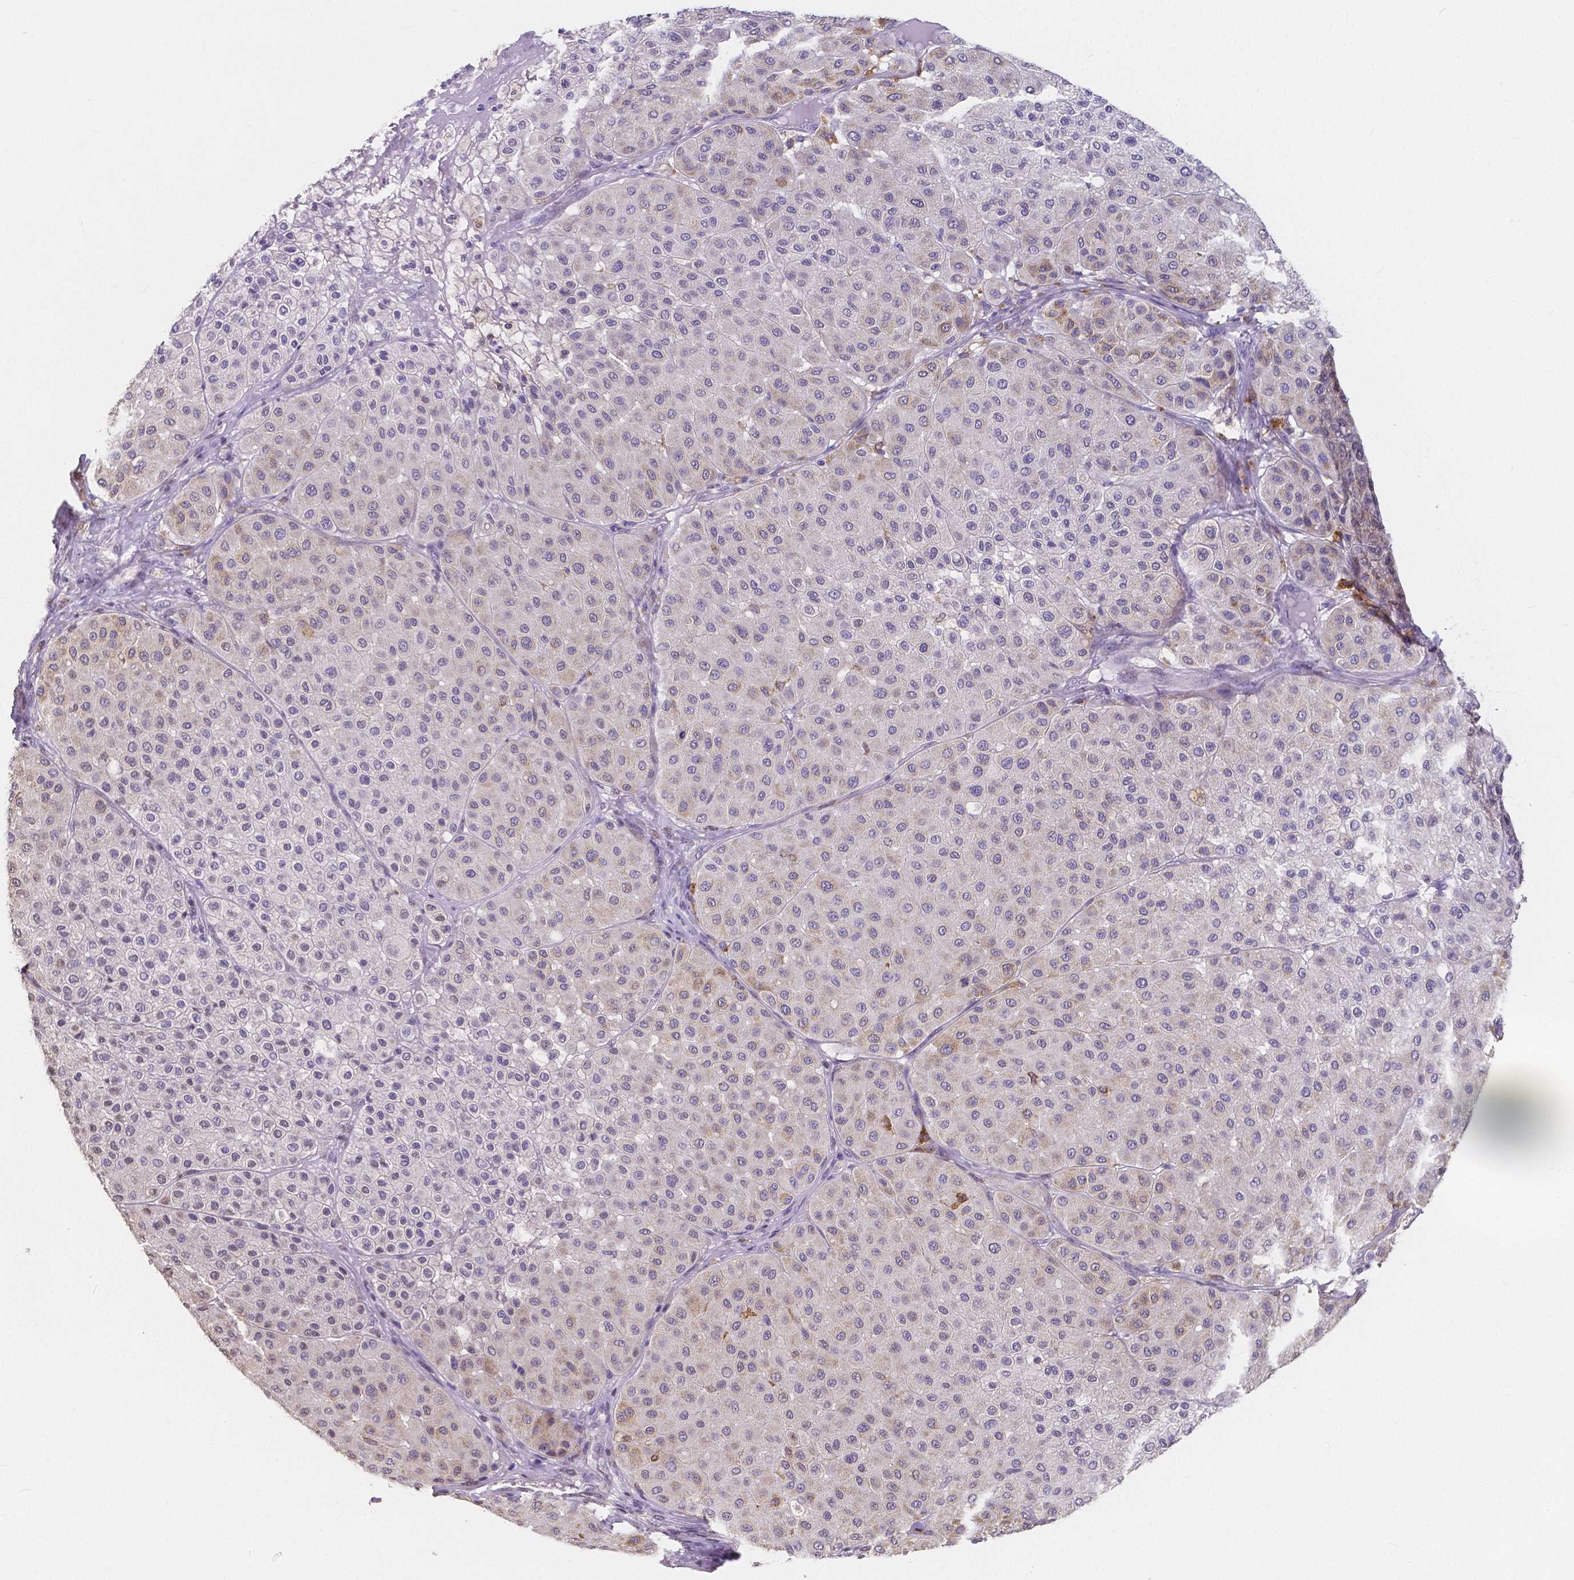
{"staining": {"intensity": "weak", "quantity": "<25%", "location": "cytoplasmic/membranous"}, "tissue": "melanoma", "cell_type": "Tumor cells", "image_type": "cancer", "snomed": [{"axis": "morphology", "description": "Malignant melanoma, Metastatic site"}, {"axis": "topography", "description": "Smooth muscle"}], "caption": "This is an IHC histopathology image of human melanoma. There is no expression in tumor cells.", "gene": "ACP5", "patient": {"sex": "male", "age": 41}}